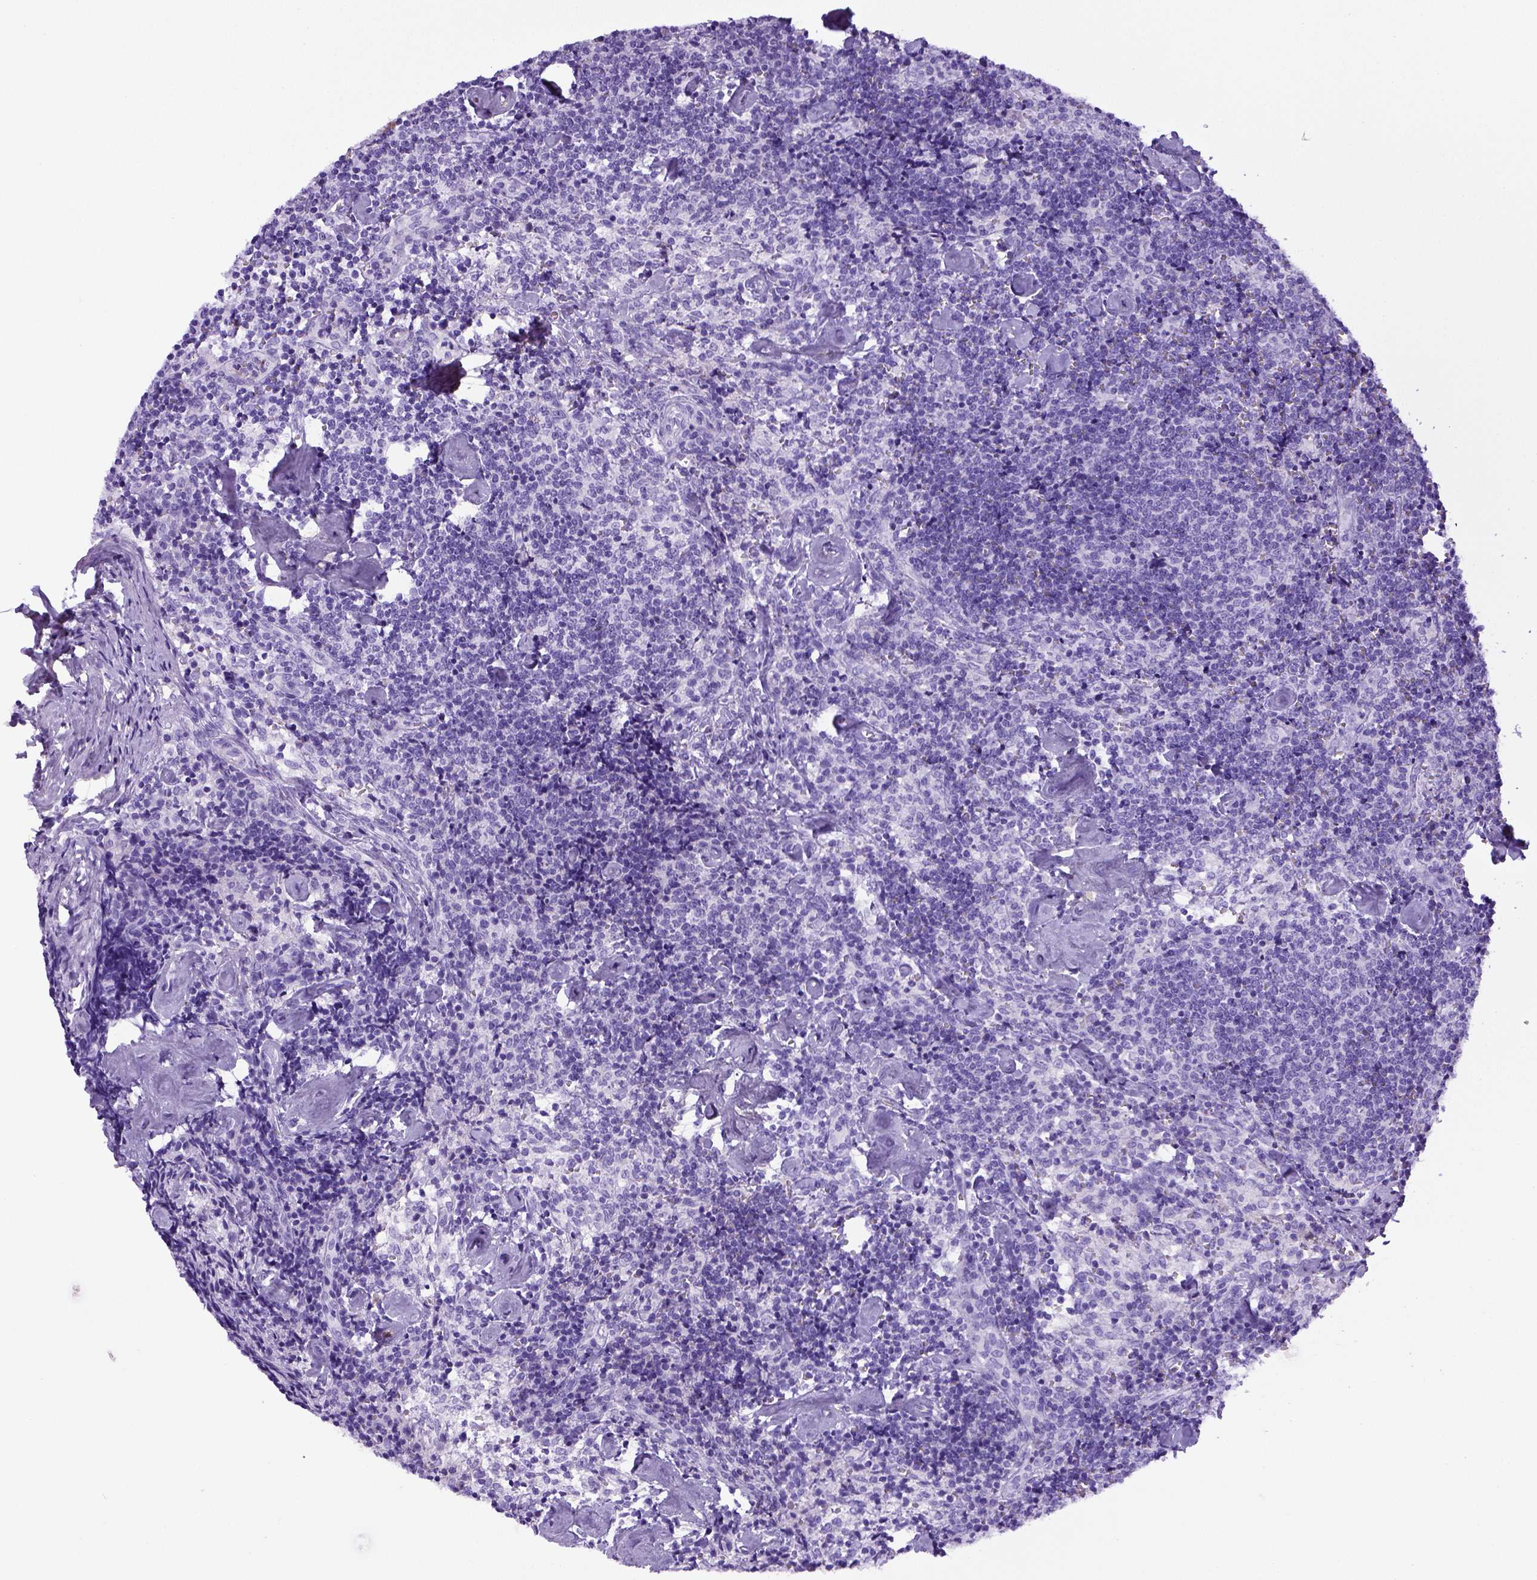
{"staining": {"intensity": "negative", "quantity": "none", "location": "none"}, "tissue": "lymph node", "cell_type": "Germinal center cells", "image_type": "normal", "snomed": [{"axis": "morphology", "description": "Normal tissue, NOS"}, {"axis": "topography", "description": "Lymph node"}], "caption": "DAB (3,3'-diaminobenzidine) immunohistochemical staining of benign human lymph node displays no significant staining in germinal center cells.", "gene": "ITIH4", "patient": {"sex": "female", "age": 50}}